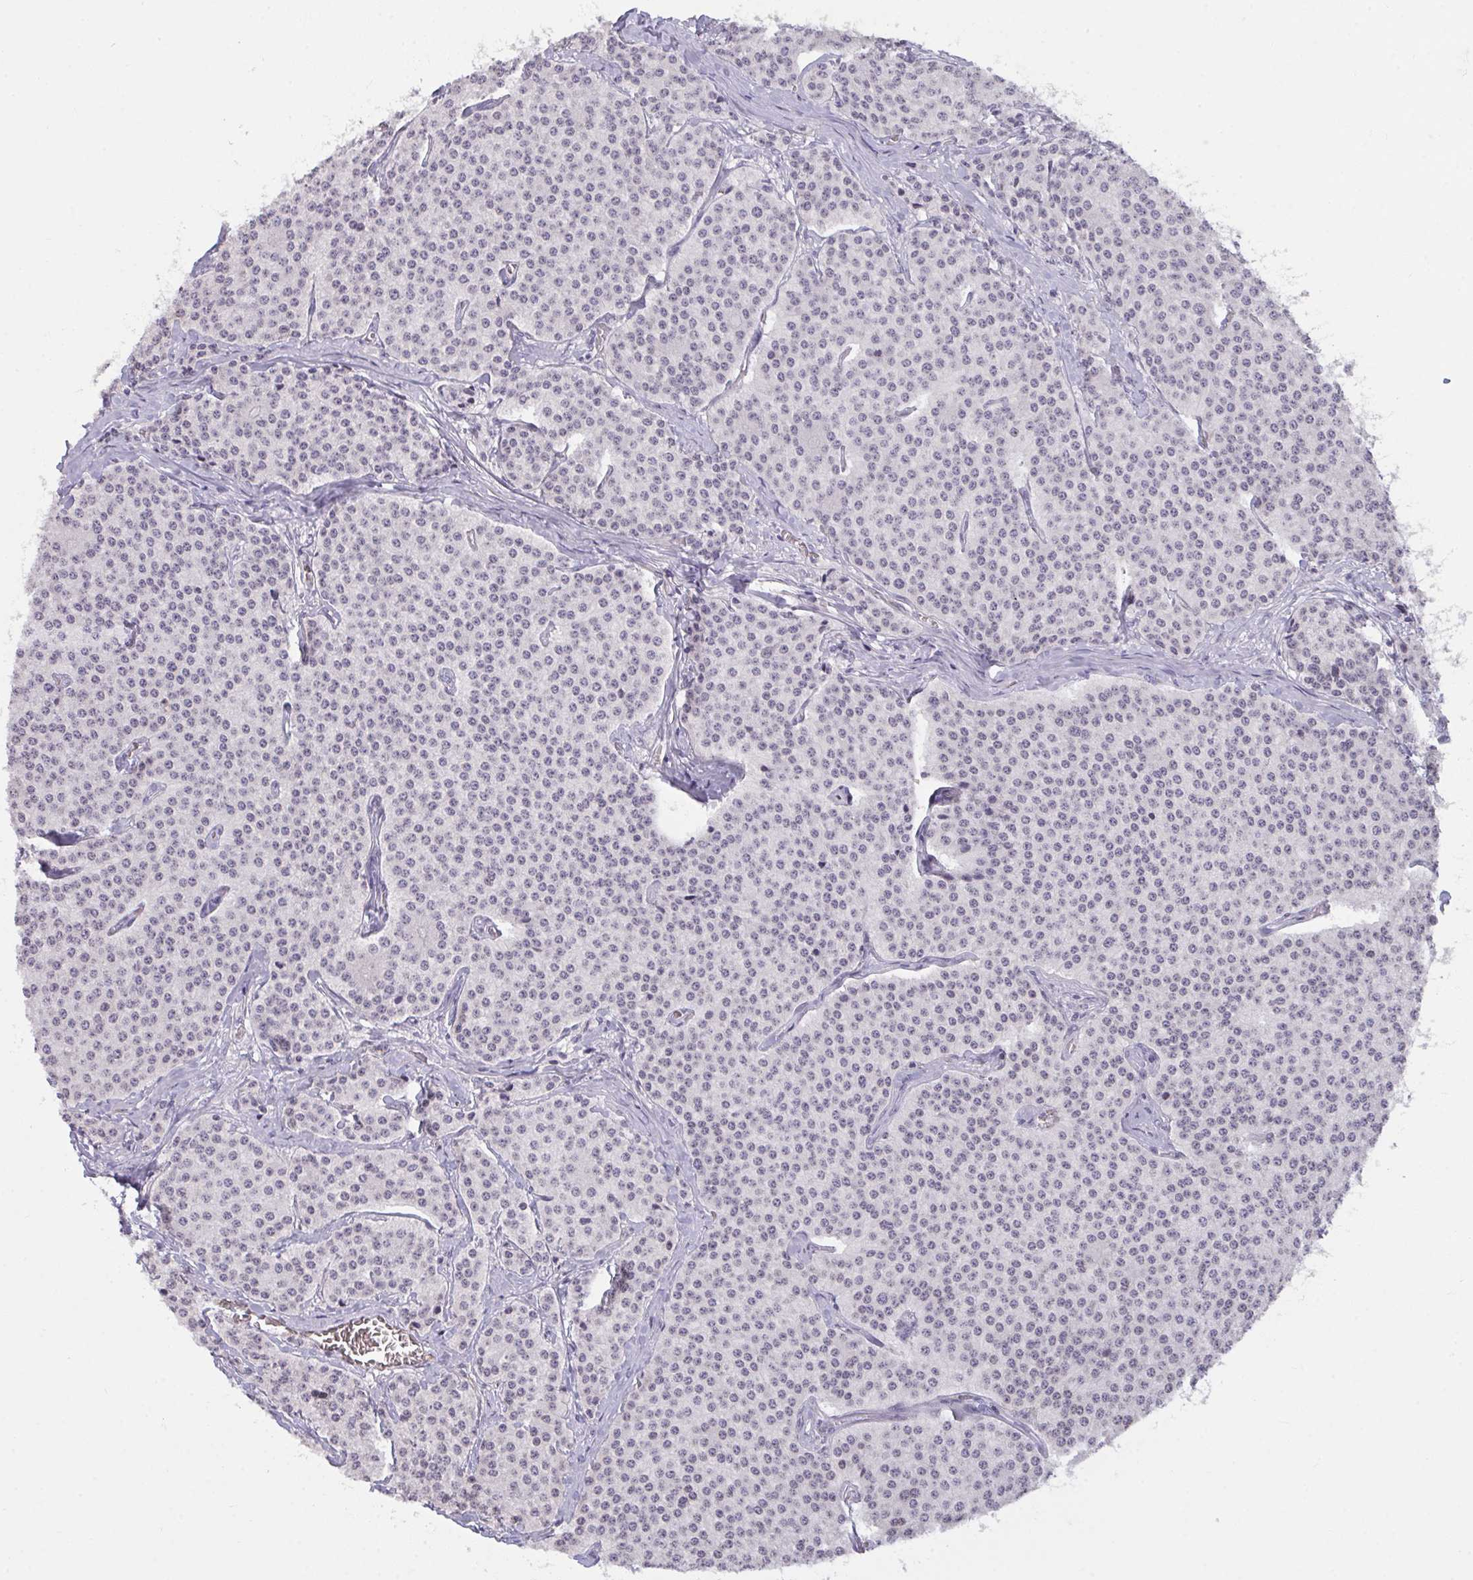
{"staining": {"intensity": "negative", "quantity": "none", "location": "none"}, "tissue": "carcinoid", "cell_type": "Tumor cells", "image_type": "cancer", "snomed": [{"axis": "morphology", "description": "Carcinoid, malignant, NOS"}, {"axis": "topography", "description": "Small intestine"}], "caption": "Immunohistochemistry of carcinoid (malignant) displays no staining in tumor cells.", "gene": "SEMA6B", "patient": {"sex": "female", "age": 64}}